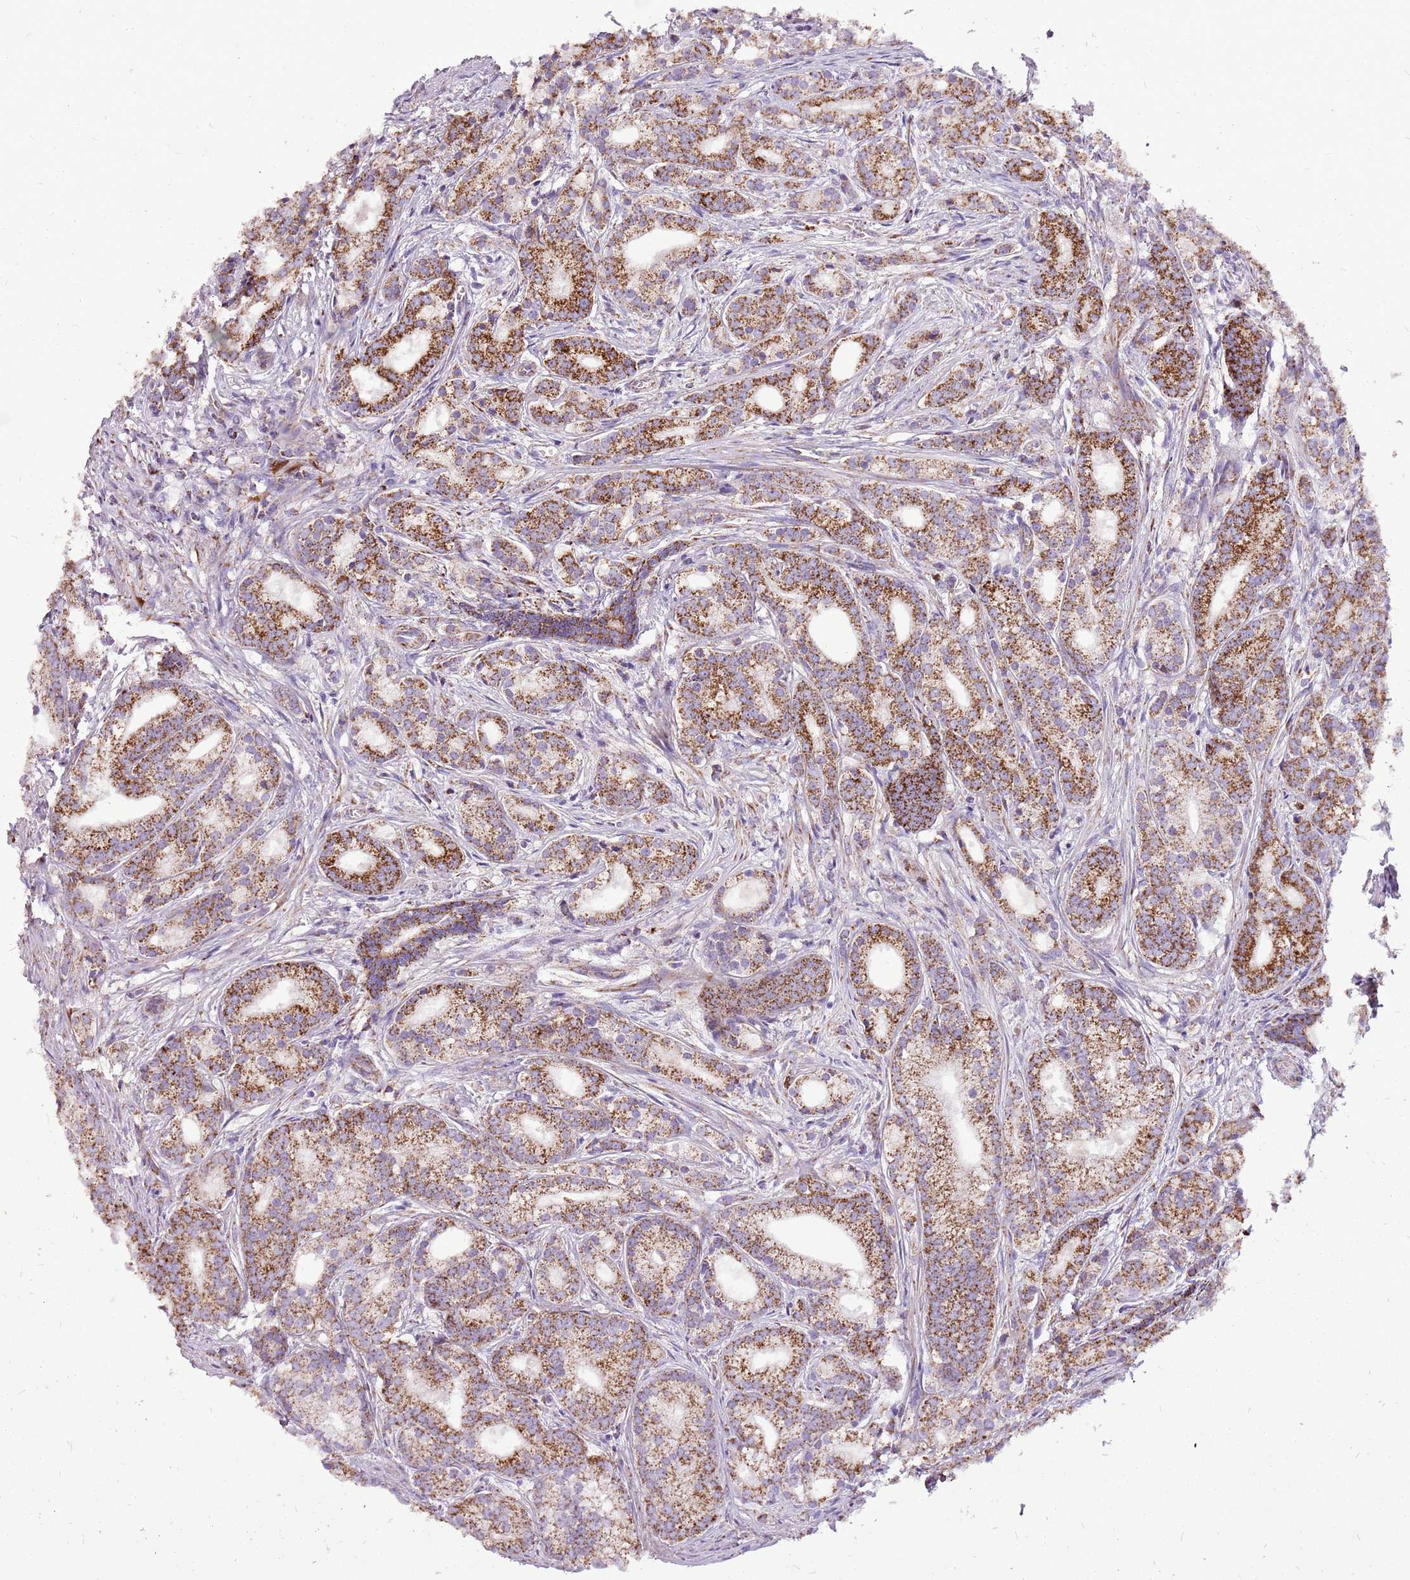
{"staining": {"intensity": "moderate", "quantity": ">75%", "location": "cytoplasmic/membranous"}, "tissue": "prostate cancer", "cell_type": "Tumor cells", "image_type": "cancer", "snomed": [{"axis": "morphology", "description": "Adenocarcinoma, Low grade"}, {"axis": "topography", "description": "Prostate"}], "caption": "Immunohistochemical staining of human low-grade adenocarcinoma (prostate) reveals moderate cytoplasmic/membranous protein expression in about >75% of tumor cells. (DAB IHC, brown staining for protein, blue staining for nuclei).", "gene": "GCDH", "patient": {"sex": "male", "age": 71}}